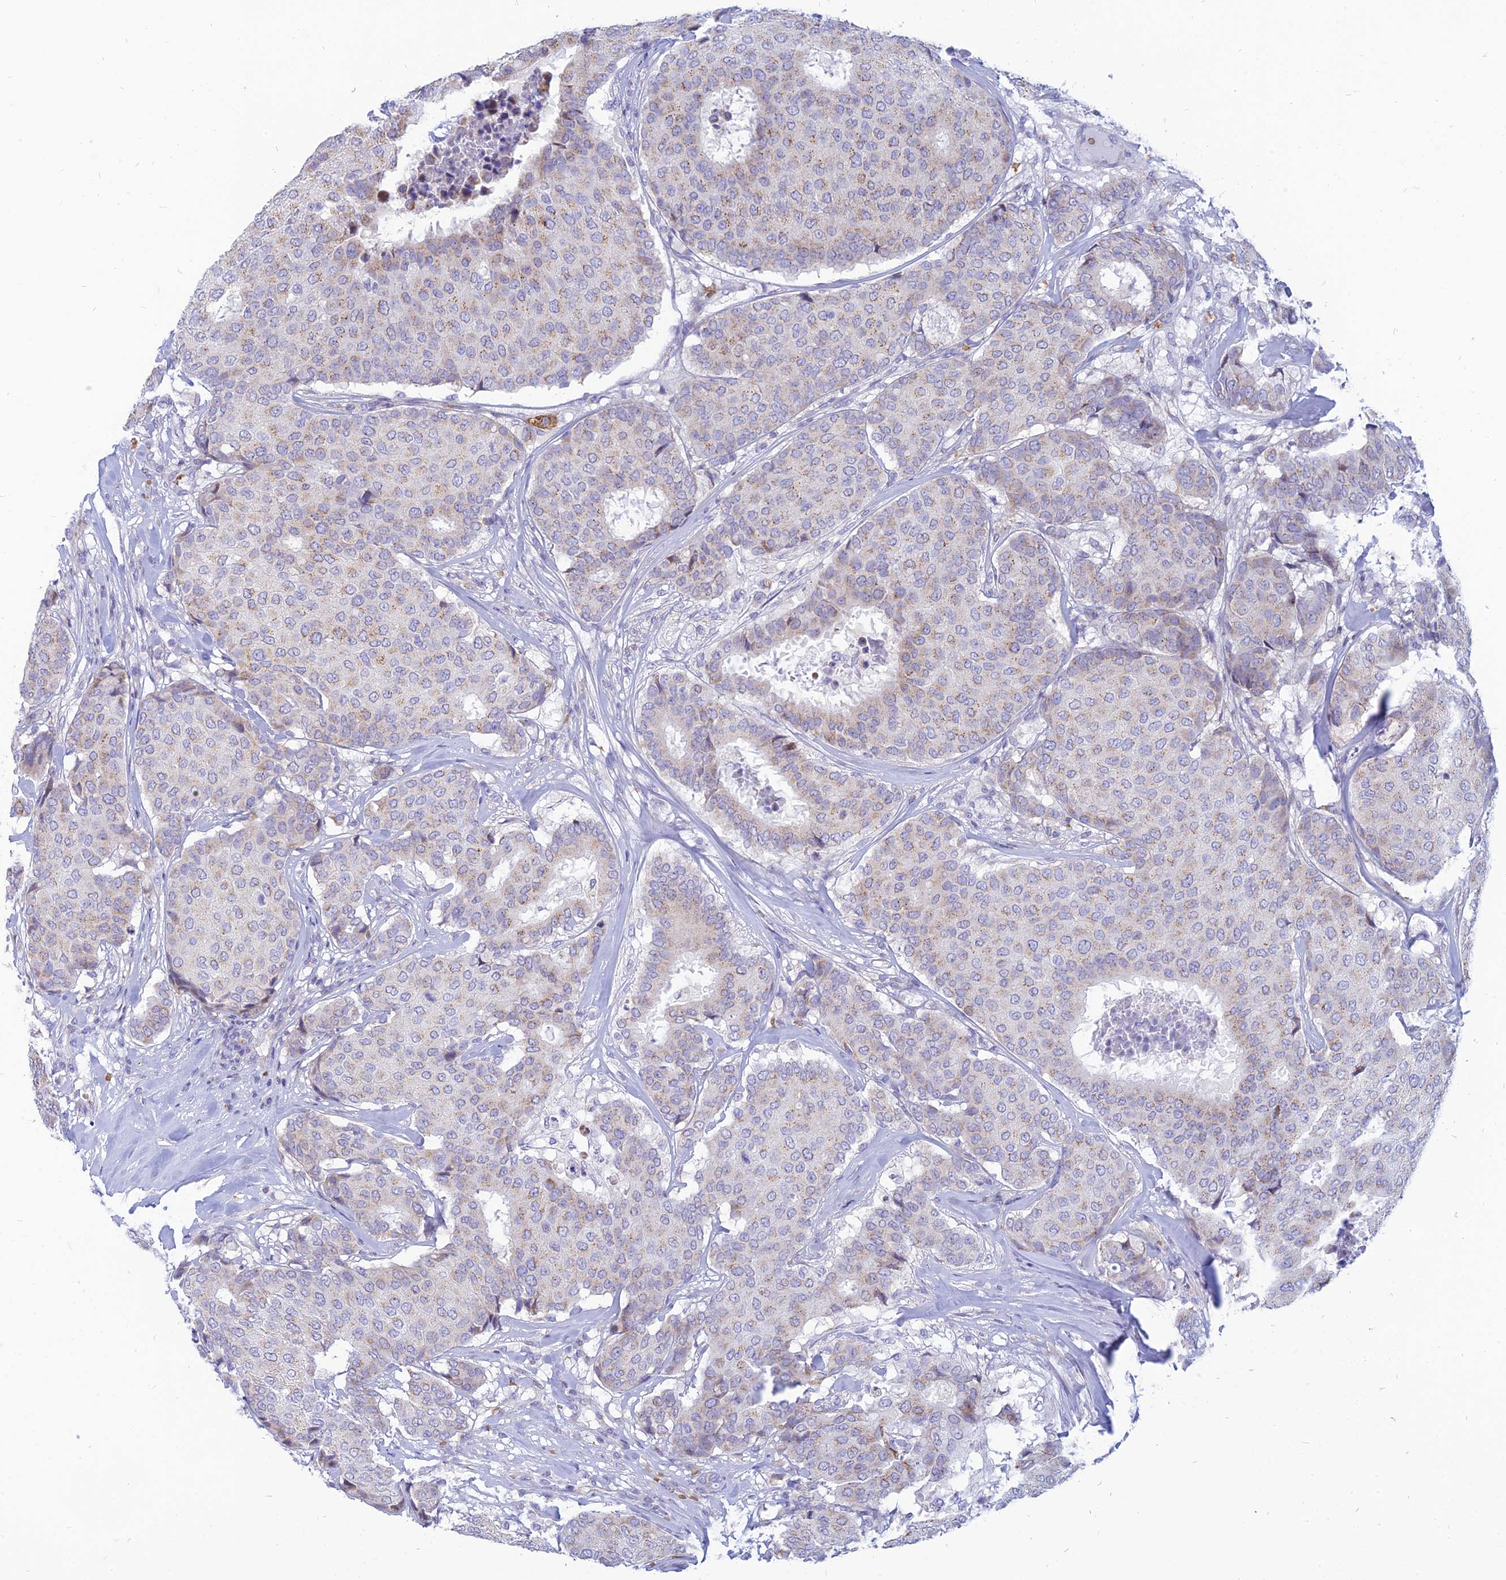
{"staining": {"intensity": "weak", "quantity": "<25%", "location": "cytoplasmic/membranous"}, "tissue": "breast cancer", "cell_type": "Tumor cells", "image_type": "cancer", "snomed": [{"axis": "morphology", "description": "Duct carcinoma"}, {"axis": "topography", "description": "Breast"}], "caption": "There is no significant positivity in tumor cells of breast invasive ductal carcinoma.", "gene": "HHAT", "patient": {"sex": "female", "age": 75}}